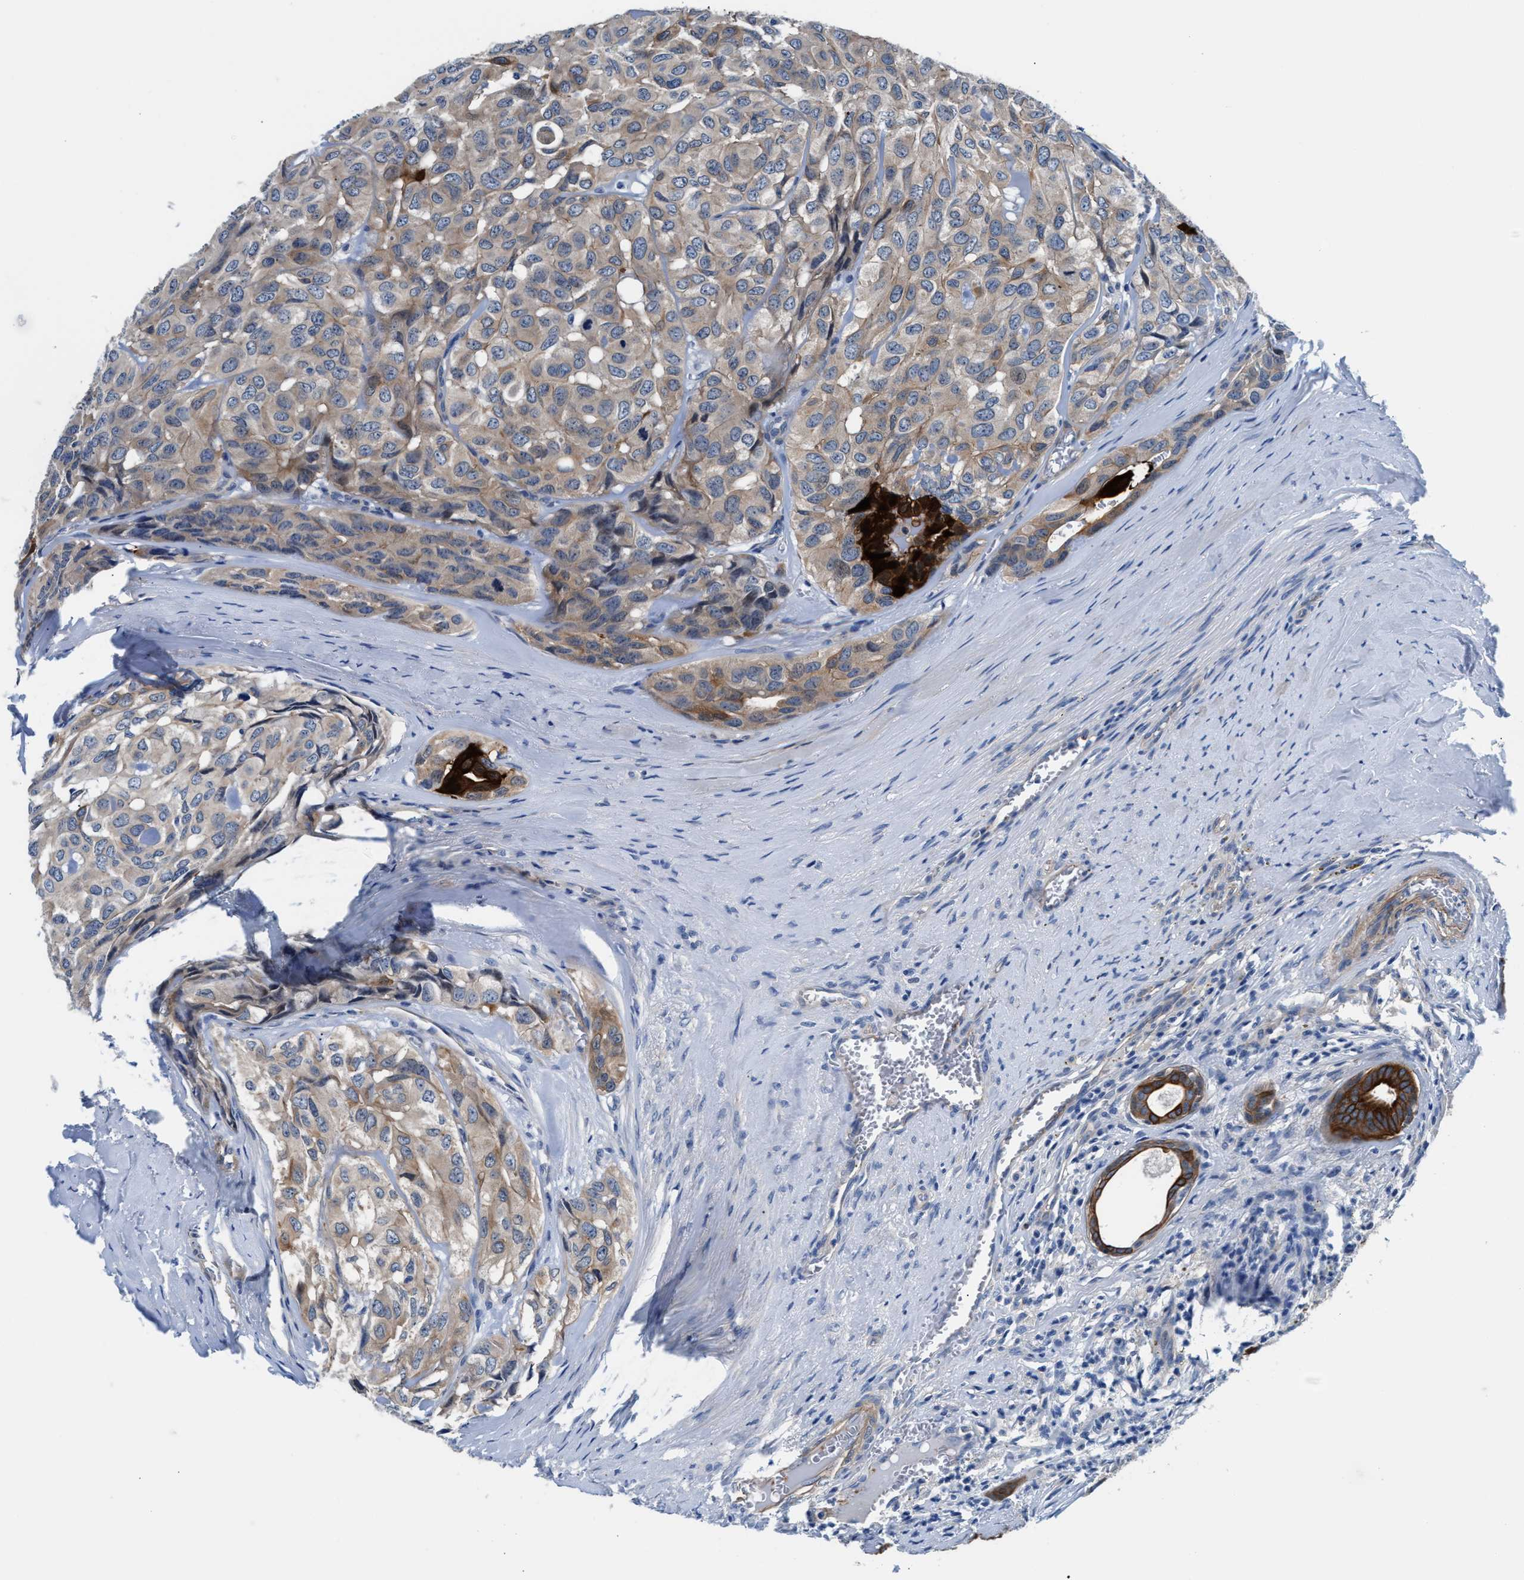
{"staining": {"intensity": "moderate", "quantity": ">75%", "location": "cytoplasmic/membranous"}, "tissue": "head and neck cancer", "cell_type": "Tumor cells", "image_type": "cancer", "snomed": [{"axis": "morphology", "description": "Adenocarcinoma, NOS"}, {"axis": "topography", "description": "Salivary gland, NOS"}, {"axis": "topography", "description": "Head-Neck"}], "caption": "Immunohistochemistry micrograph of neoplastic tissue: head and neck adenocarcinoma stained using immunohistochemistry displays medium levels of moderate protein expression localized specifically in the cytoplasmic/membranous of tumor cells, appearing as a cytoplasmic/membranous brown color.", "gene": "PARG", "patient": {"sex": "female", "age": 76}}